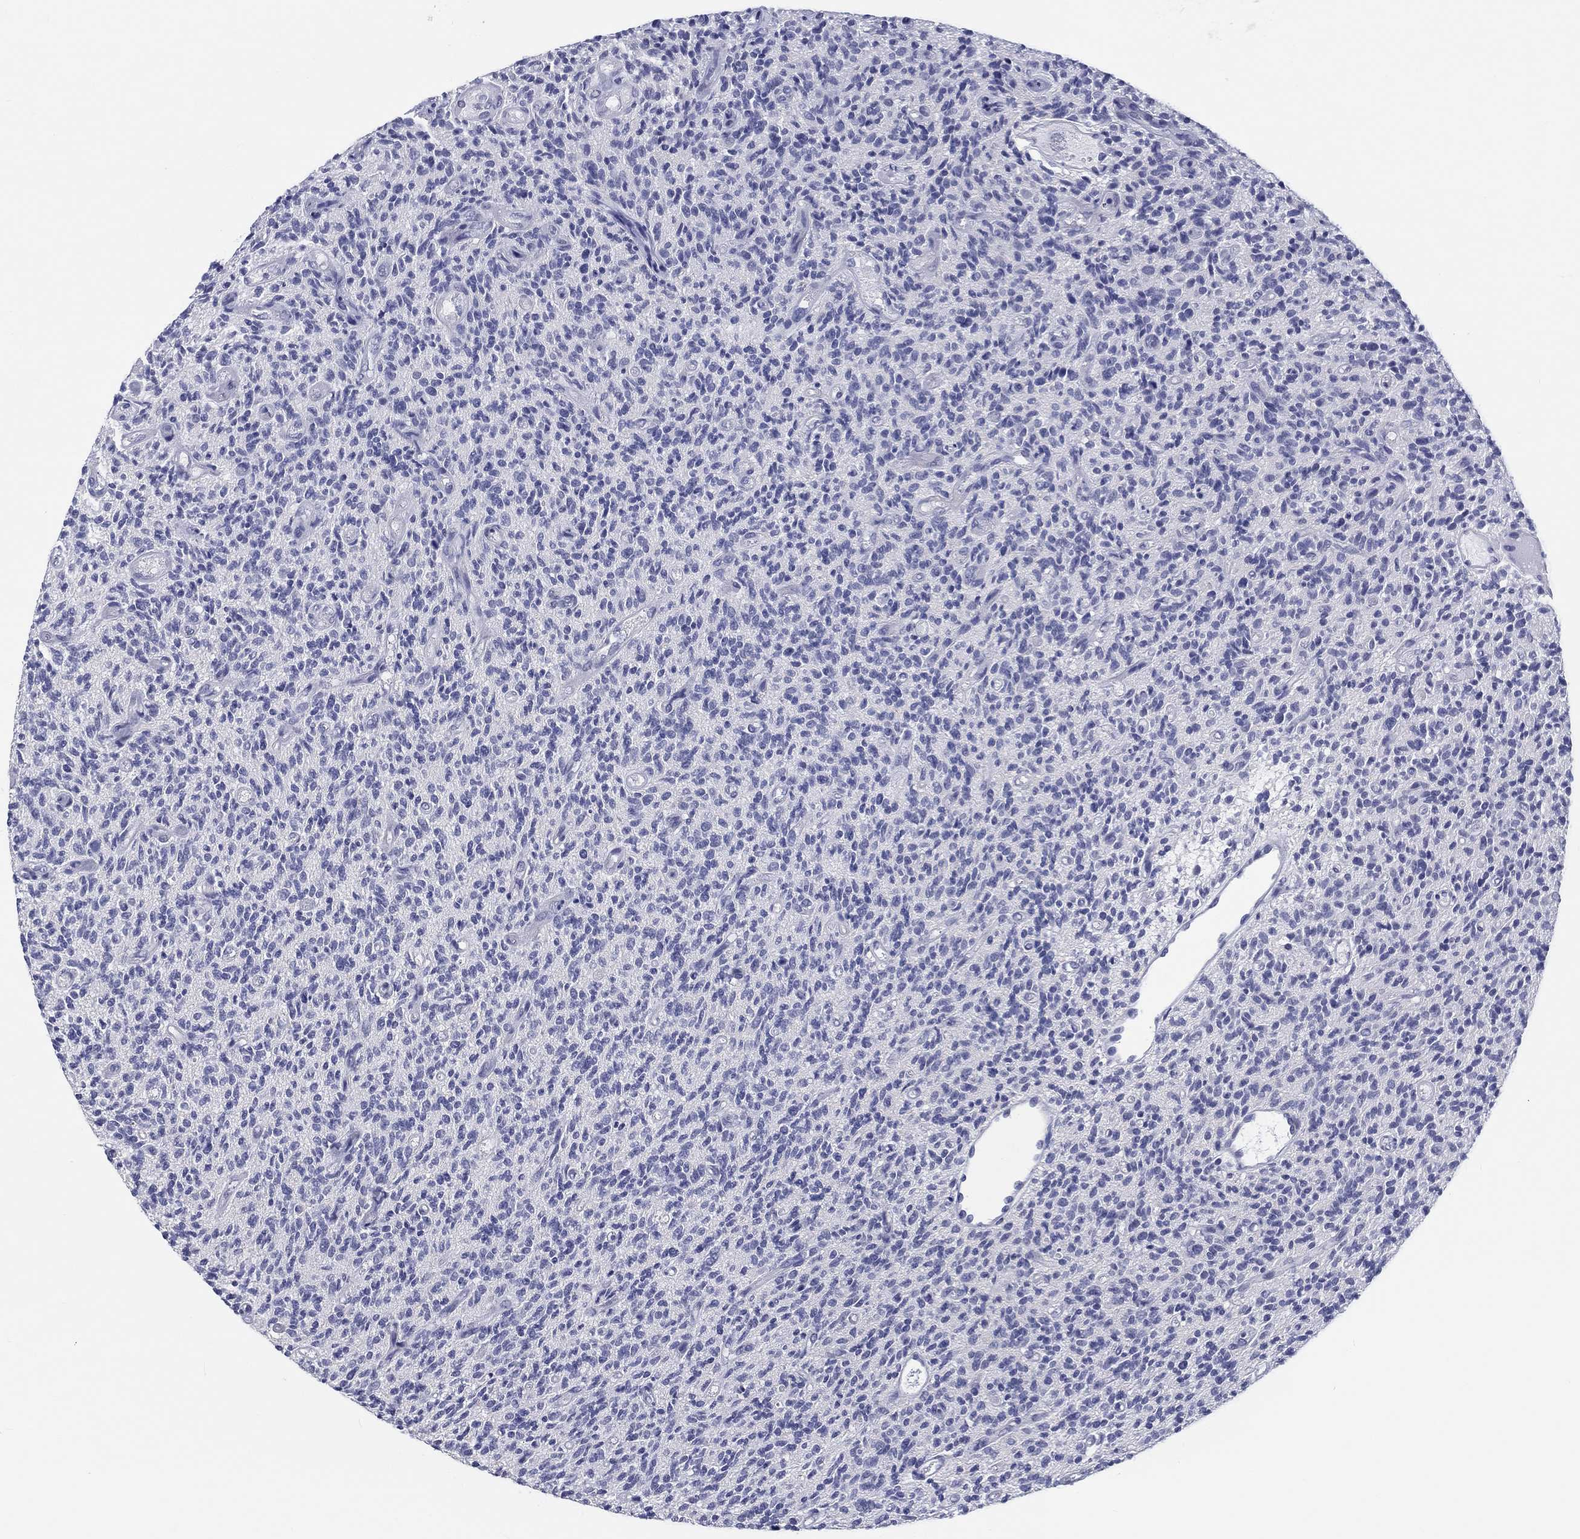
{"staining": {"intensity": "negative", "quantity": "none", "location": "none"}, "tissue": "glioma", "cell_type": "Tumor cells", "image_type": "cancer", "snomed": [{"axis": "morphology", "description": "Glioma, malignant, High grade"}, {"axis": "topography", "description": "Brain"}], "caption": "Immunohistochemistry (IHC) micrograph of neoplastic tissue: glioma stained with DAB displays no significant protein staining in tumor cells.", "gene": "CRYGD", "patient": {"sex": "male", "age": 64}}